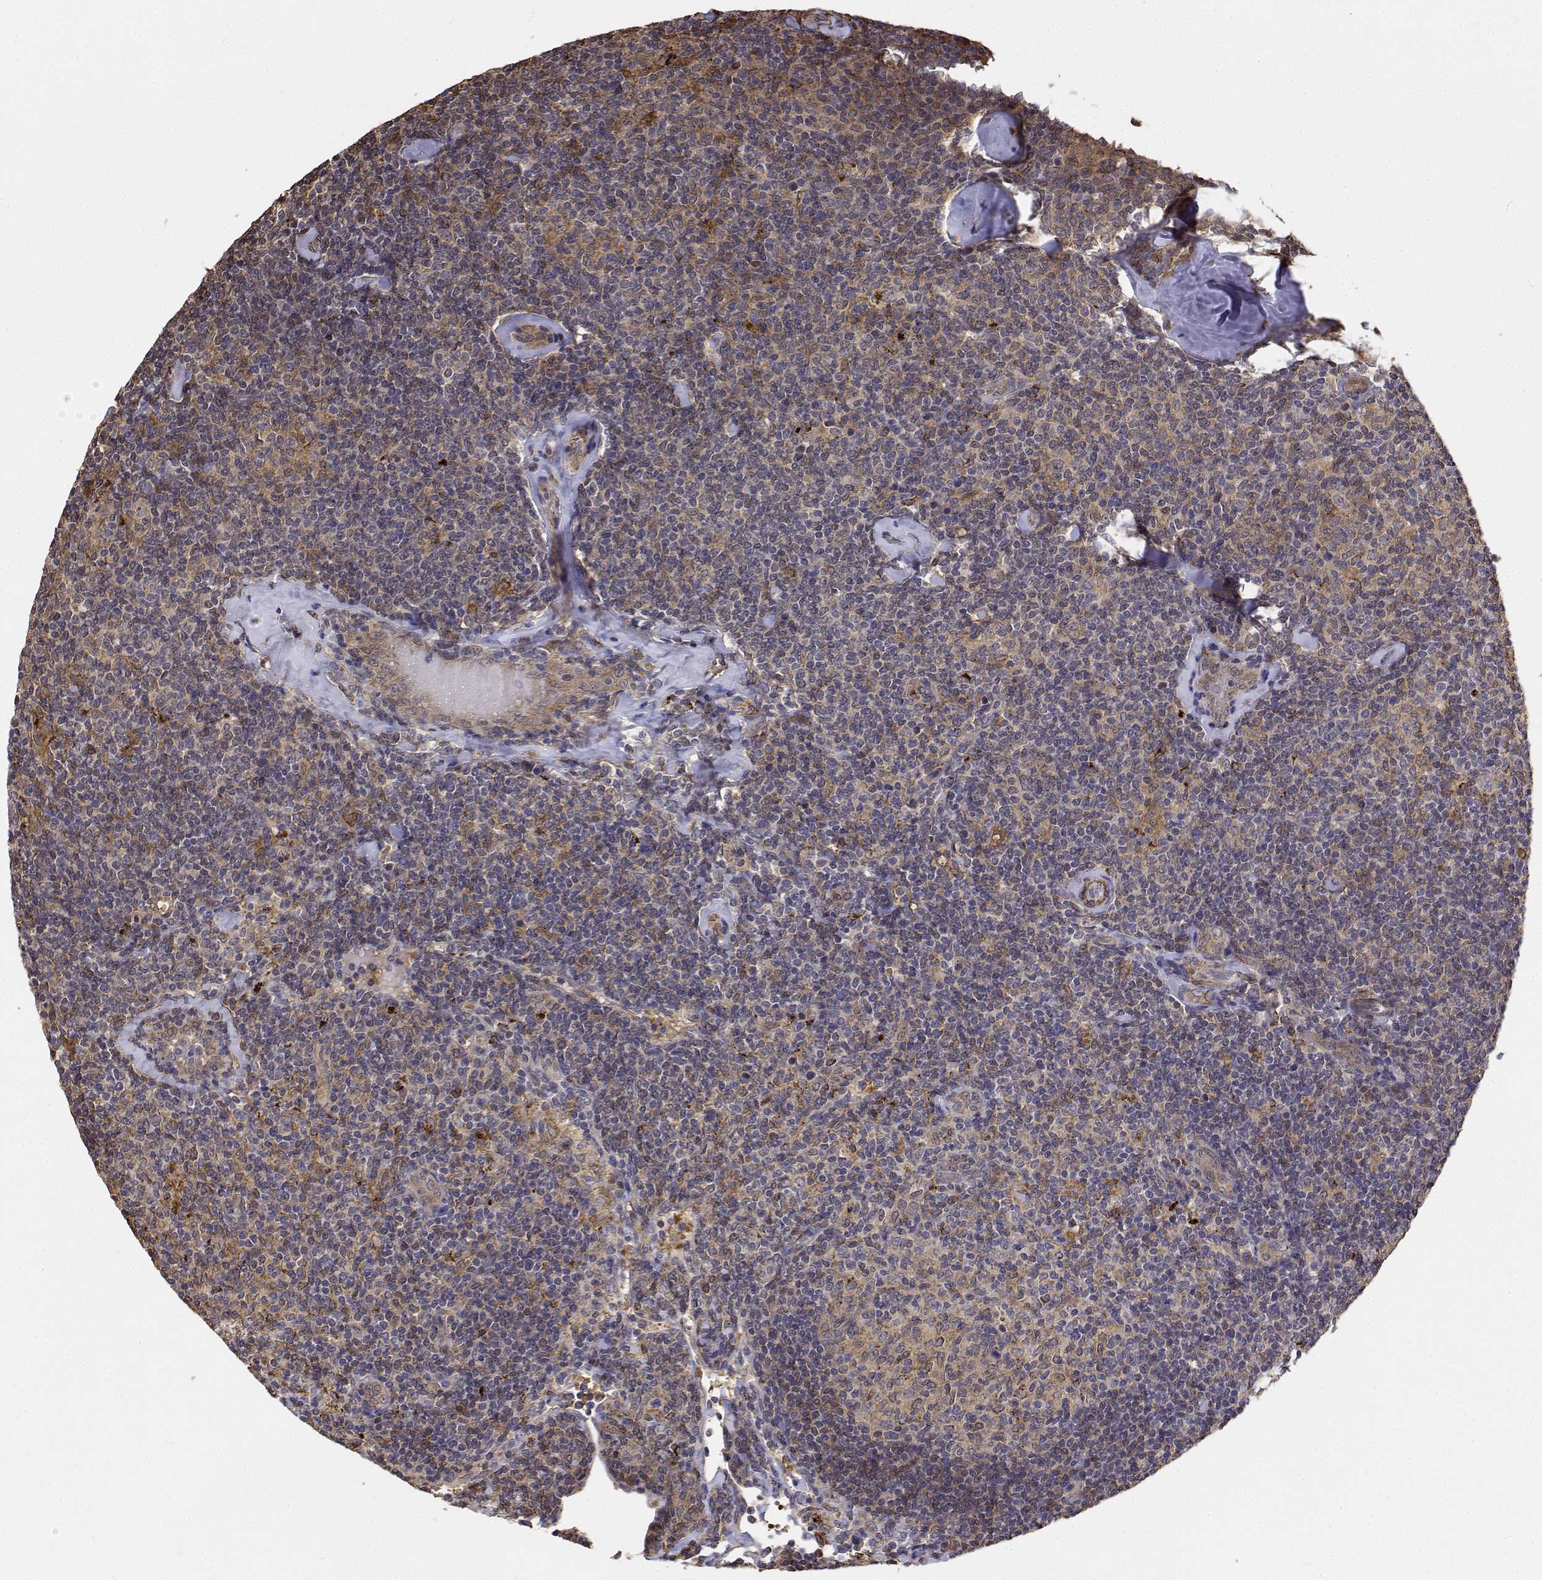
{"staining": {"intensity": "moderate", "quantity": "25%-75%", "location": "cytoplasmic/membranous"}, "tissue": "lymphoma", "cell_type": "Tumor cells", "image_type": "cancer", "snomed": [{"axis": "morphology", "description": "Malignant lymphoma, non-Hodgkin's type, Low grade"}, {"axis": "topography", "description": "Lymph node"}], "caption": "Protein analysis of malignant lymphoma, non-Hodgkin's type (low-grade) tissue reveals moderate cytoplasmic/membranous expression in approximately 25%-75% of tumor cells. The staining was performed using DAB (3,3'-diaminobenzidine), with brown indicating positive protein expression. Nuclei are stained blue with hematoxylin.", "gene": "PCID2", "patient": {"sex": "female", "age": 56}}